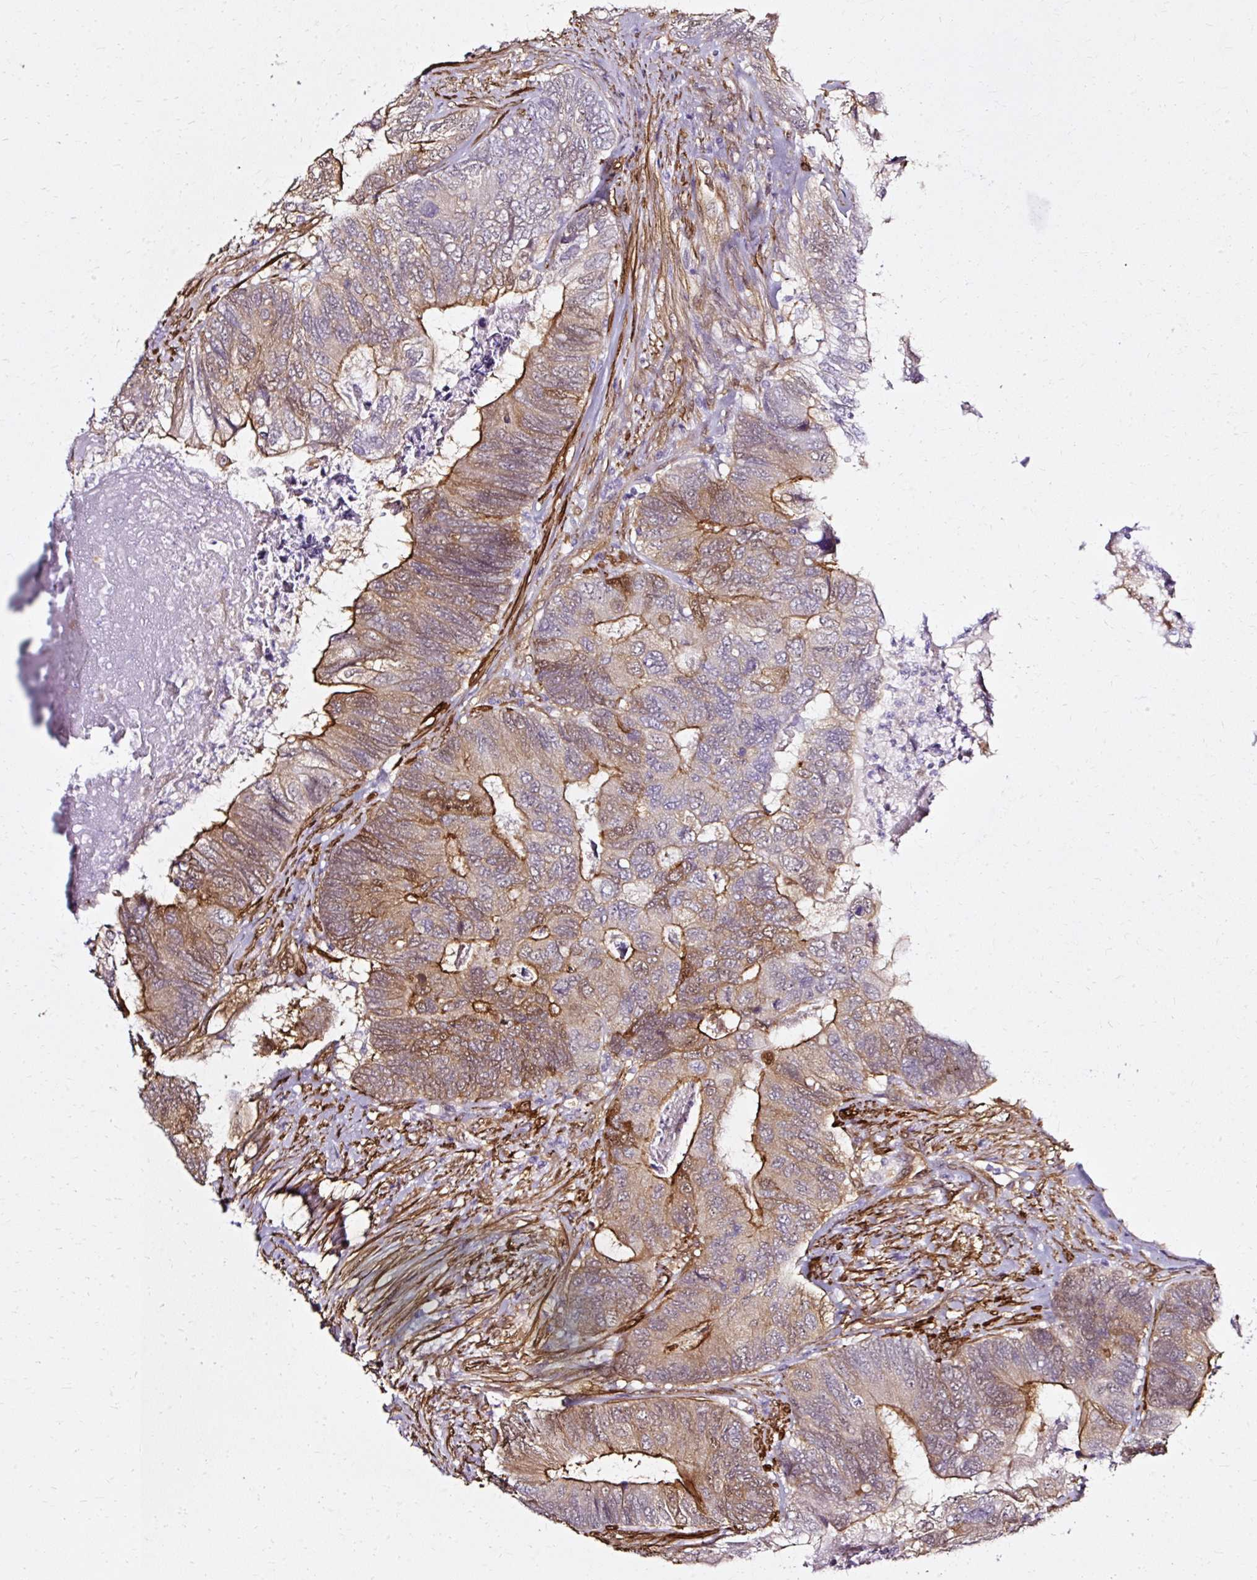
{"staining": {"intensity": "moderate", "quantity": "25%-75%", "location": "cytoplasmic/membranous"}, "tissue": "colorectal cancer", "cell_type": "Tumor cells", "image_type": "cancer", "snomed": [{"axis": "morphology", "description": "Adenocarcinoma, NOS"}, {"axis": "topography", "description": "Colon"}], "caption": "This histopathology image shows adenocarcinoma (colorectal) stained with immunohistochemistry (IHC) to label a protein in brown. The cytoplasmic/membranous of tumor cells show moderate positivity for the protein. Nuclei are counter-stained blue.", "gene": "CNN3", "patient": {"sex": "female", "age": 67}}